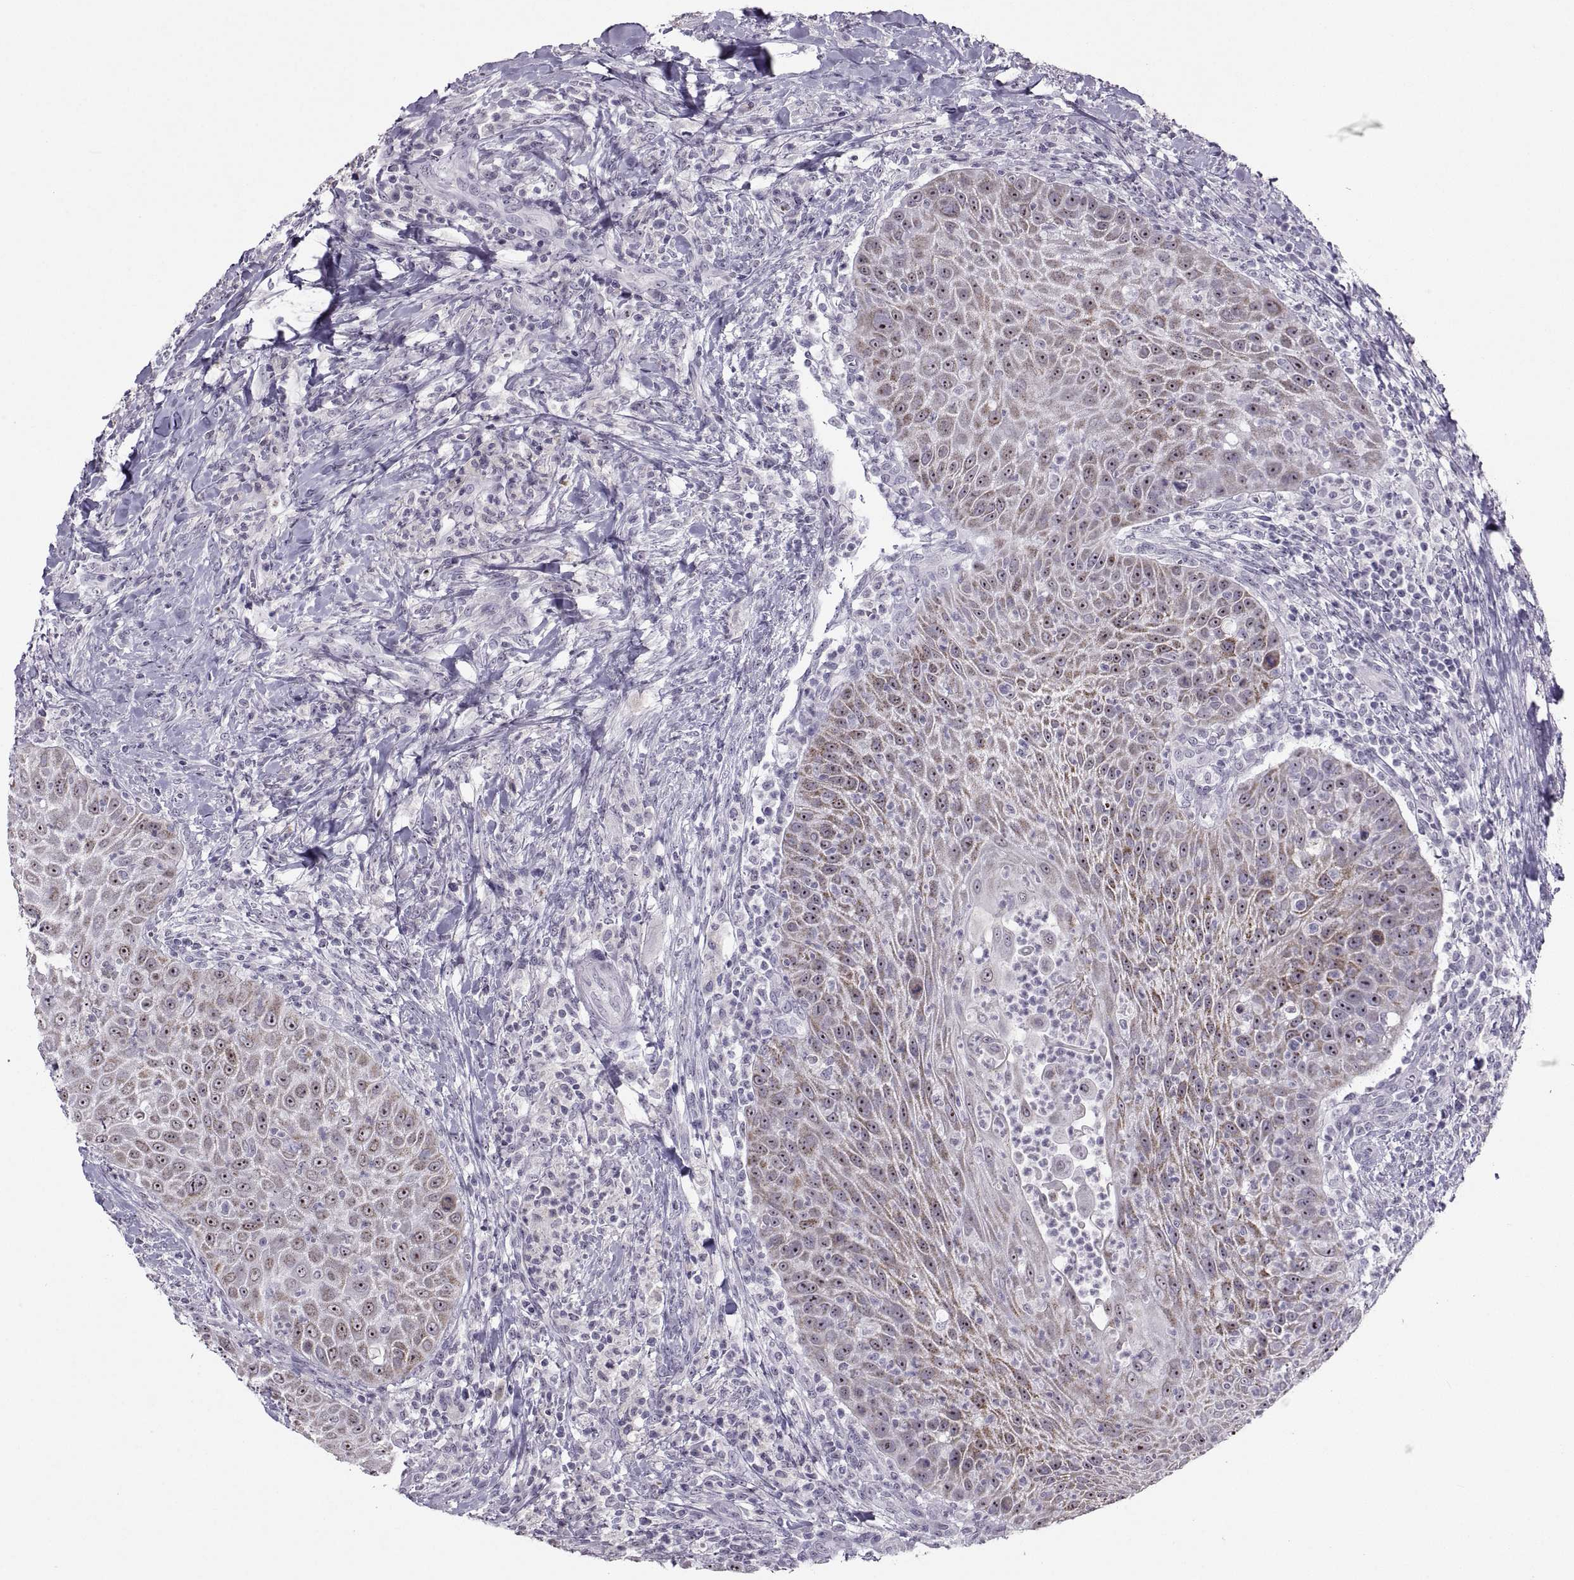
{"staining": {"intensity": "moderate", "quantity": "25%-75%", "location": "nuclear"}, "tissue": "head and neck cancer", "cell_type": "Tumor cells", "image_type": "cancer", "snomed": [{"axis": "morphology", "description": "Squamous cell carcinoma, NOS"}, {"axis": "topography", "description": "Head-Neck"}], "caption": "Head and neck squamous cell carcinoma stained for a protein shows moderate nuclear positivity in tumor cells.", "gene": "ASIC2", "patient": {"sex": "male", "age": 69}}